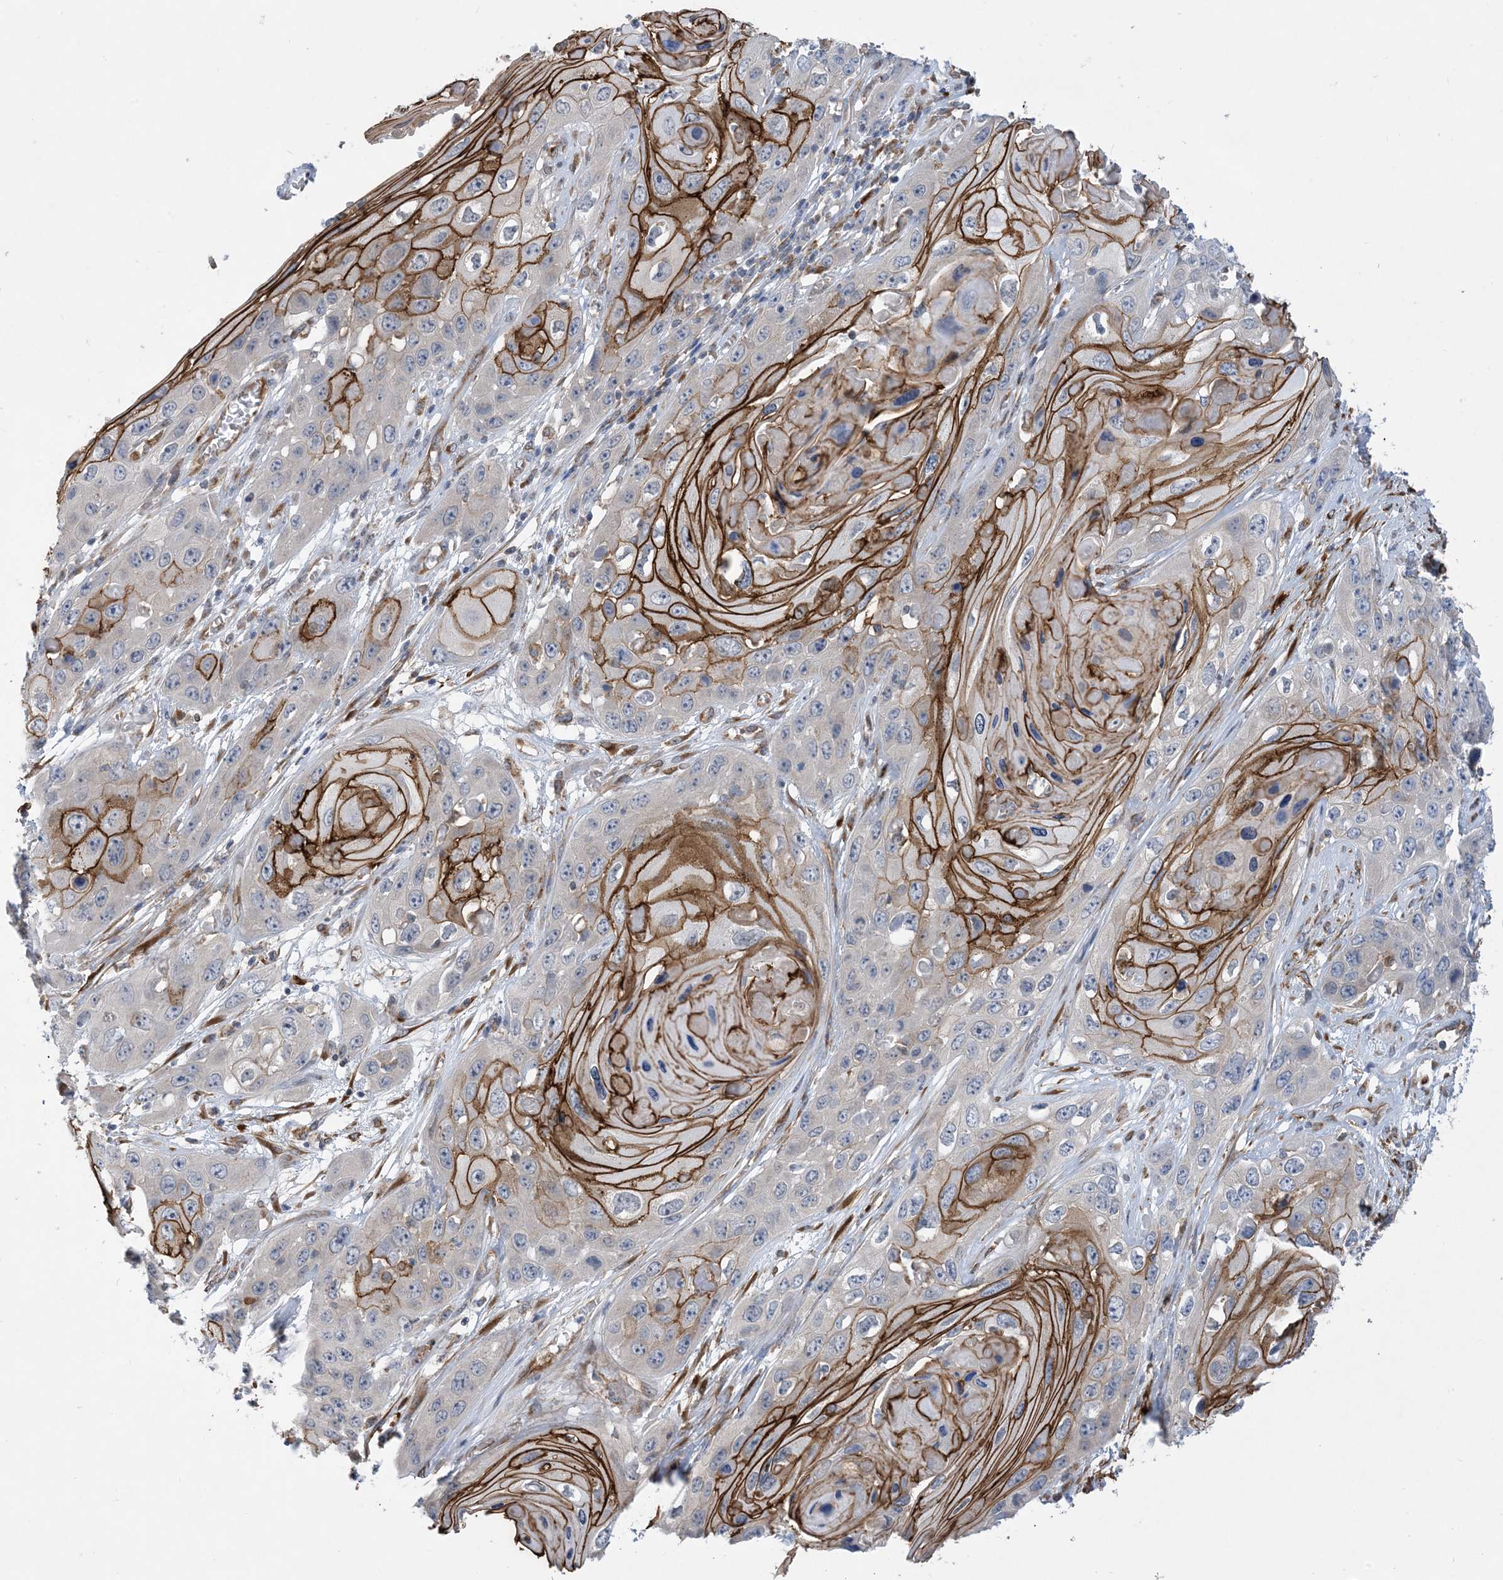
{"staining": {"intensity": "strong", "quantity": "25%-75%", "location": "cytoplasmic/membranous"}, "tissue": "skin cancer", "cell_type": "Tumor cells", "image_type": "cancer", "snomed": [{"axis": "morphology", "description": "Squamous cell carcinoma, NOS"}, {"axis": "topography", "description": "Skin"}], "caption": "Tumor cells reveal strong cytoplasmic/membranous staining in about 25%-75% of cells in skin squamous cell carcinoma.", "gene": "EIF2A", "patient": {"sex": "male", "age": 55}}